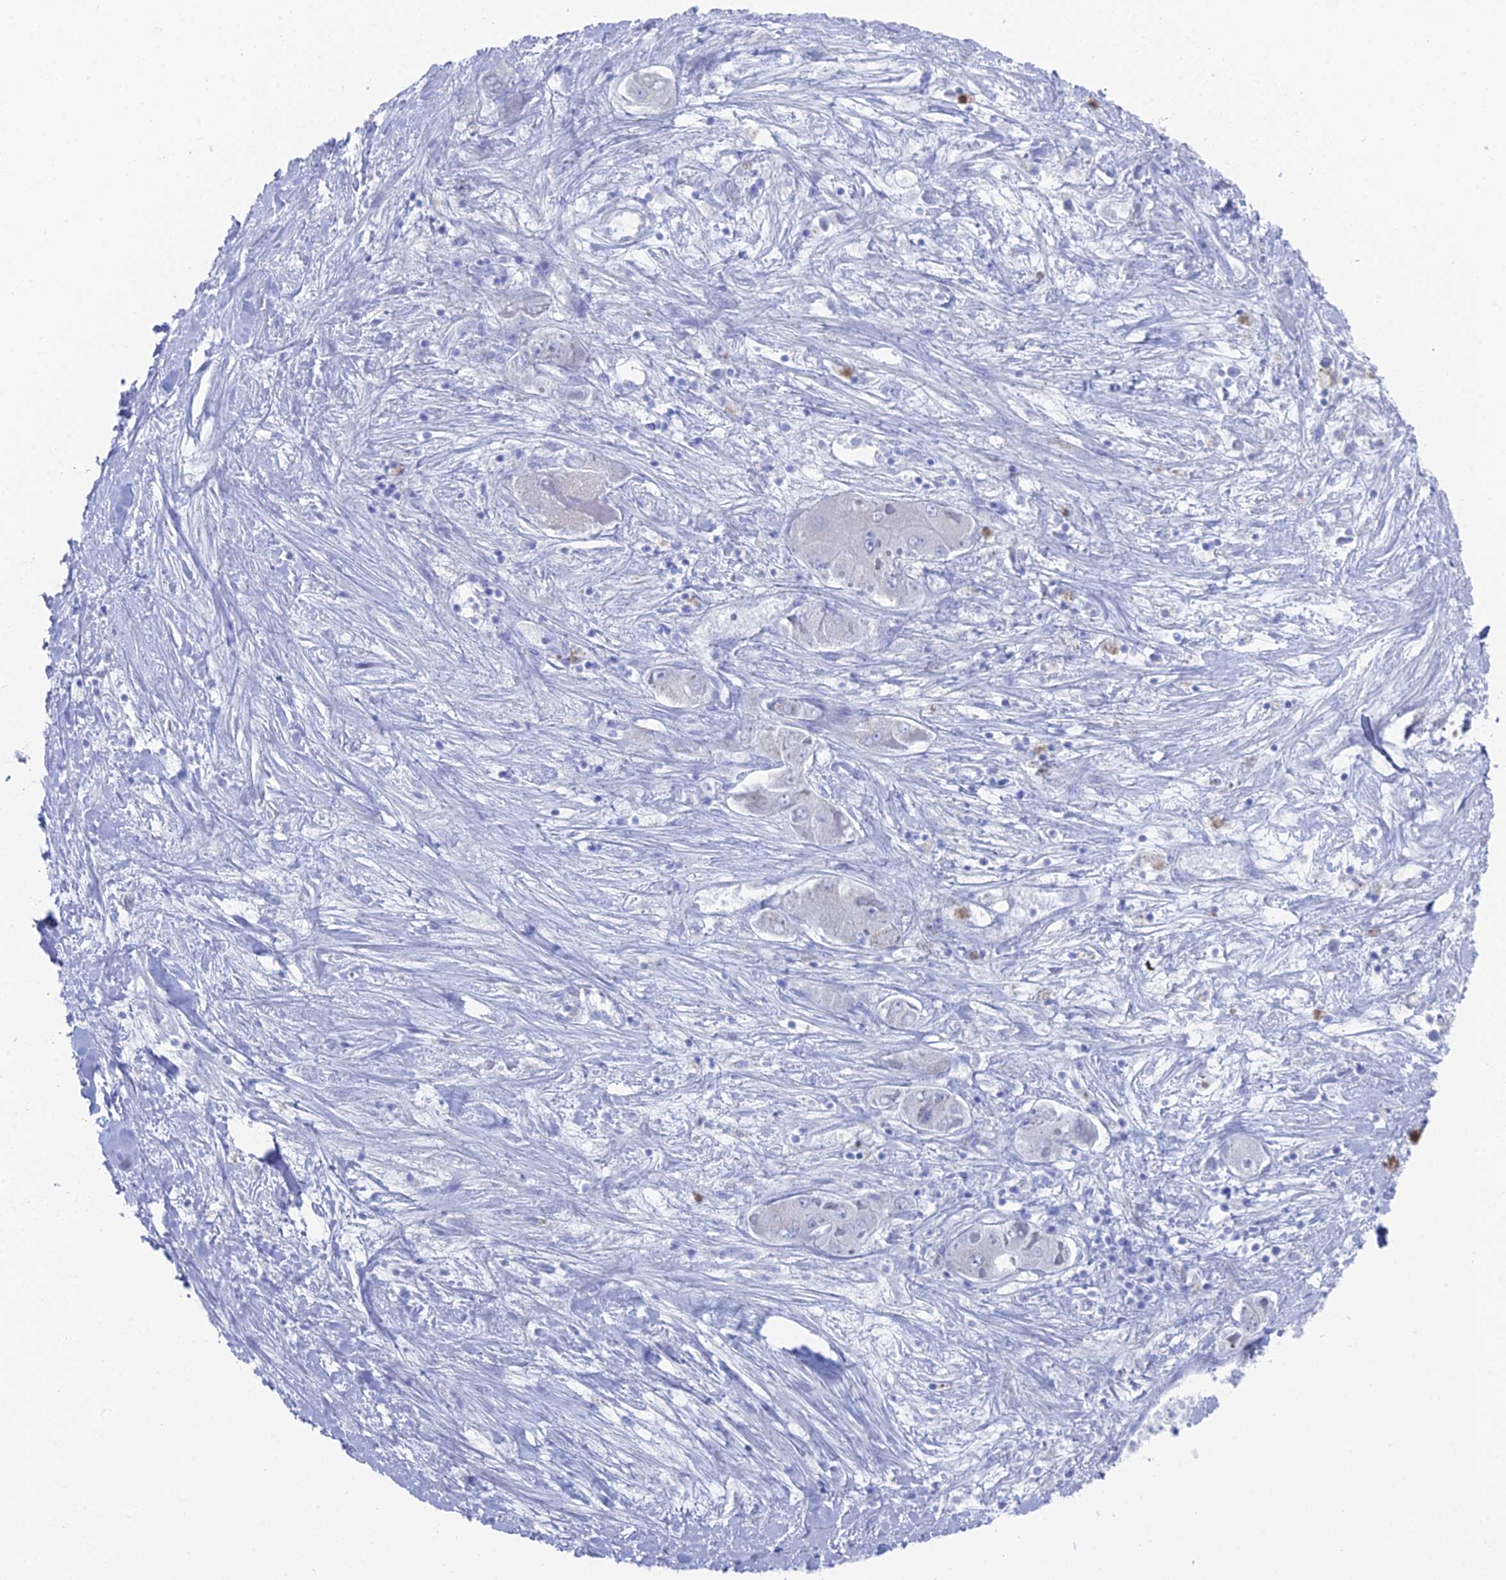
{"staining": {"intensity": "negative", "quantity": "none", "location": "none"}, "tissue": "liver cancer", "cell_type": "Tumor cells", "image_type": "cancer", "snomed": [{"axis": "morphology", "description": "Carcinoma, Hepatocellular, NOS"}, {"axis": "topography", "description": "Liver"}], "caption": "Human liver cancer stained for a protein using IHC reveals no staining in tumor cells.", "gene": "ENPP3", "patient": {"sex": "female", "age": 73}}